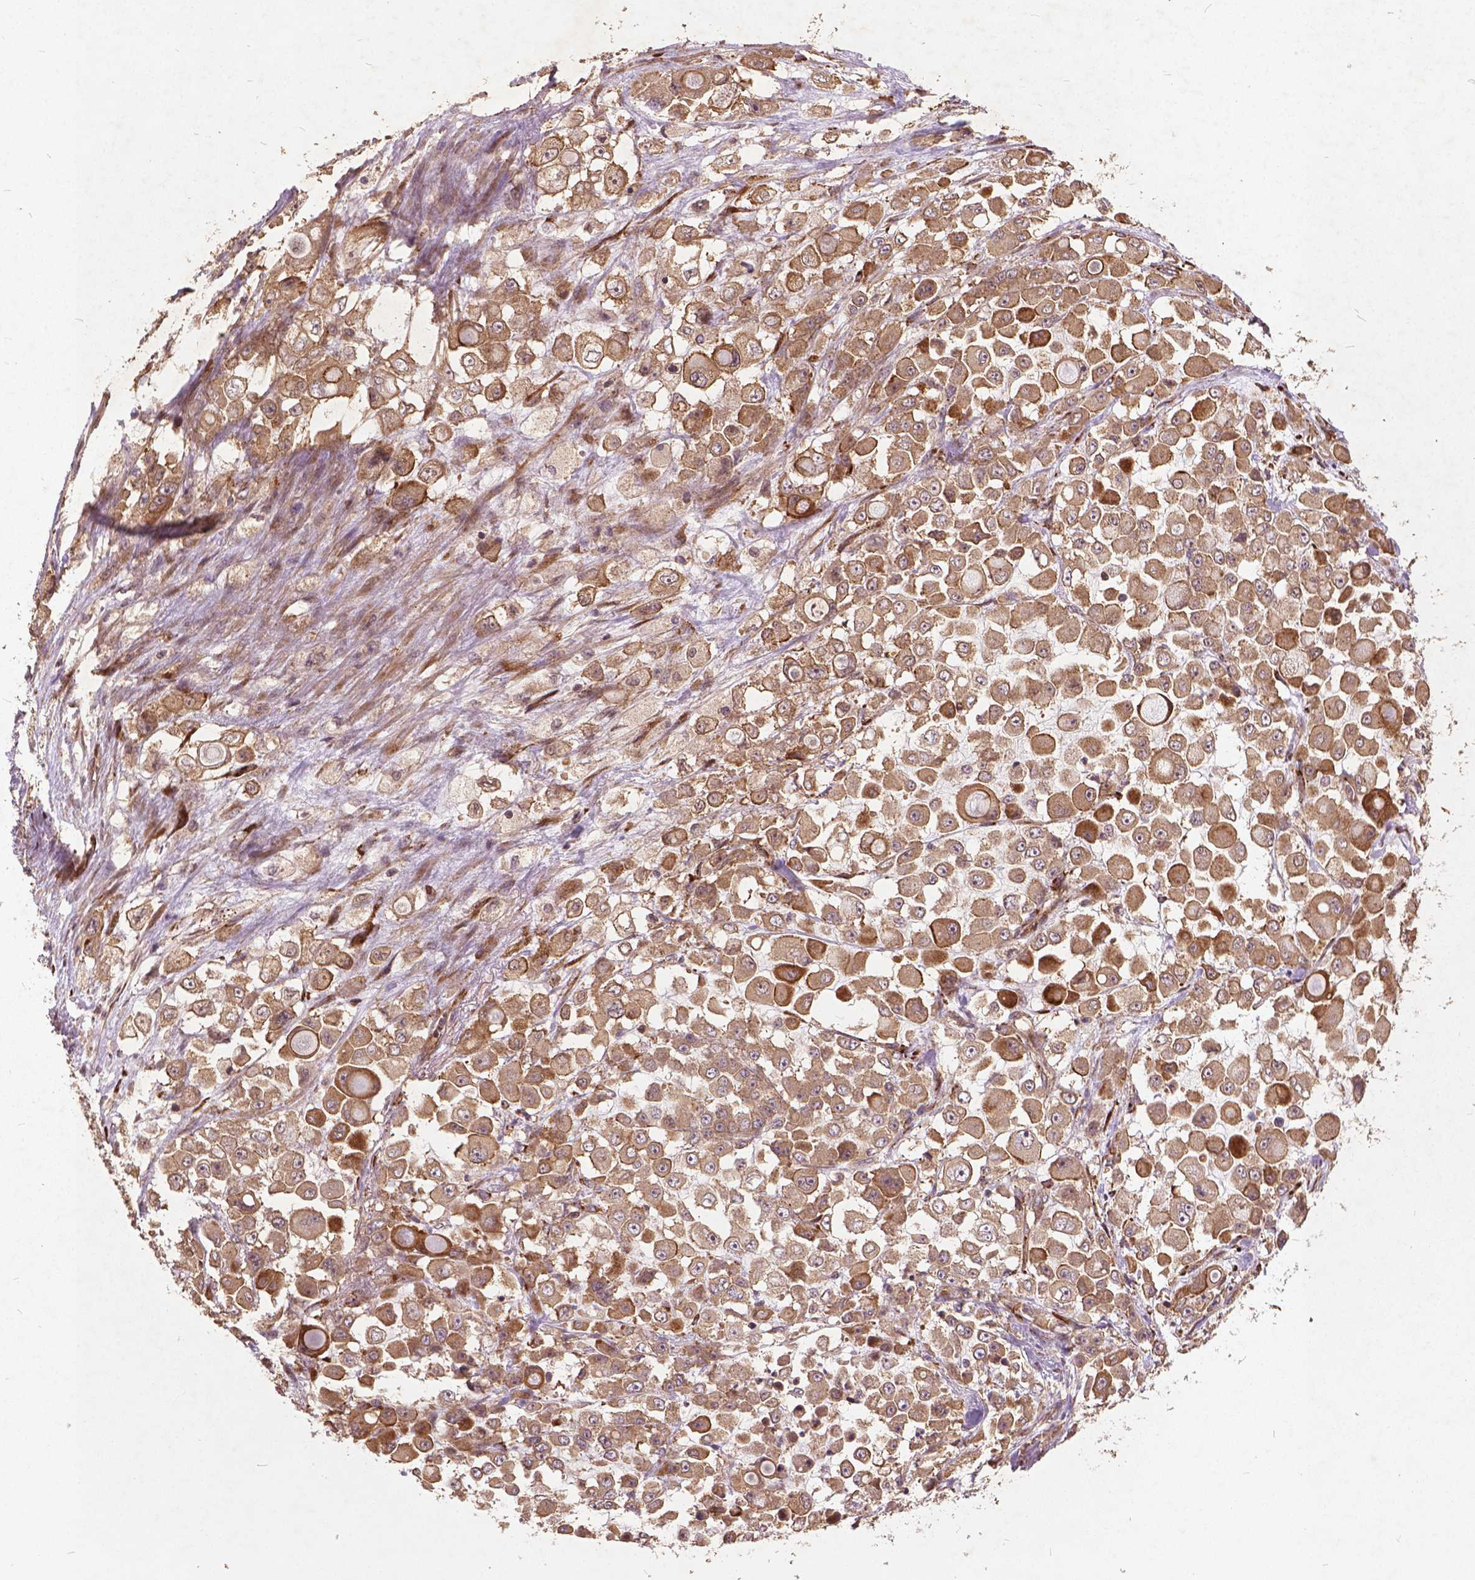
{"staining": {"intensity": "moderate", "quantity": ">75%", "location": "cytoplasmic/membranous"}, "tissue": "stomach cancer", "cell_type": "Tumor cells", "image_type": "cancer", "snomed": [{"axis": "morphology", "description": "Adenocarcinoma, NOS"}, {"axis": "topography", "description": "Stomach"}], "caption": "IHC image of neoplastic tissue: human stomach adenocarcinoma stained using IHC exhibits medium levels of moderate protein expression localized specifically in the cytoplasmic/membranous of tumor cells, appearing as a cytoplasmic/membranous brown color.", "gene": "UBXN2A", "patient": {"sex": "female", "age": 76}}